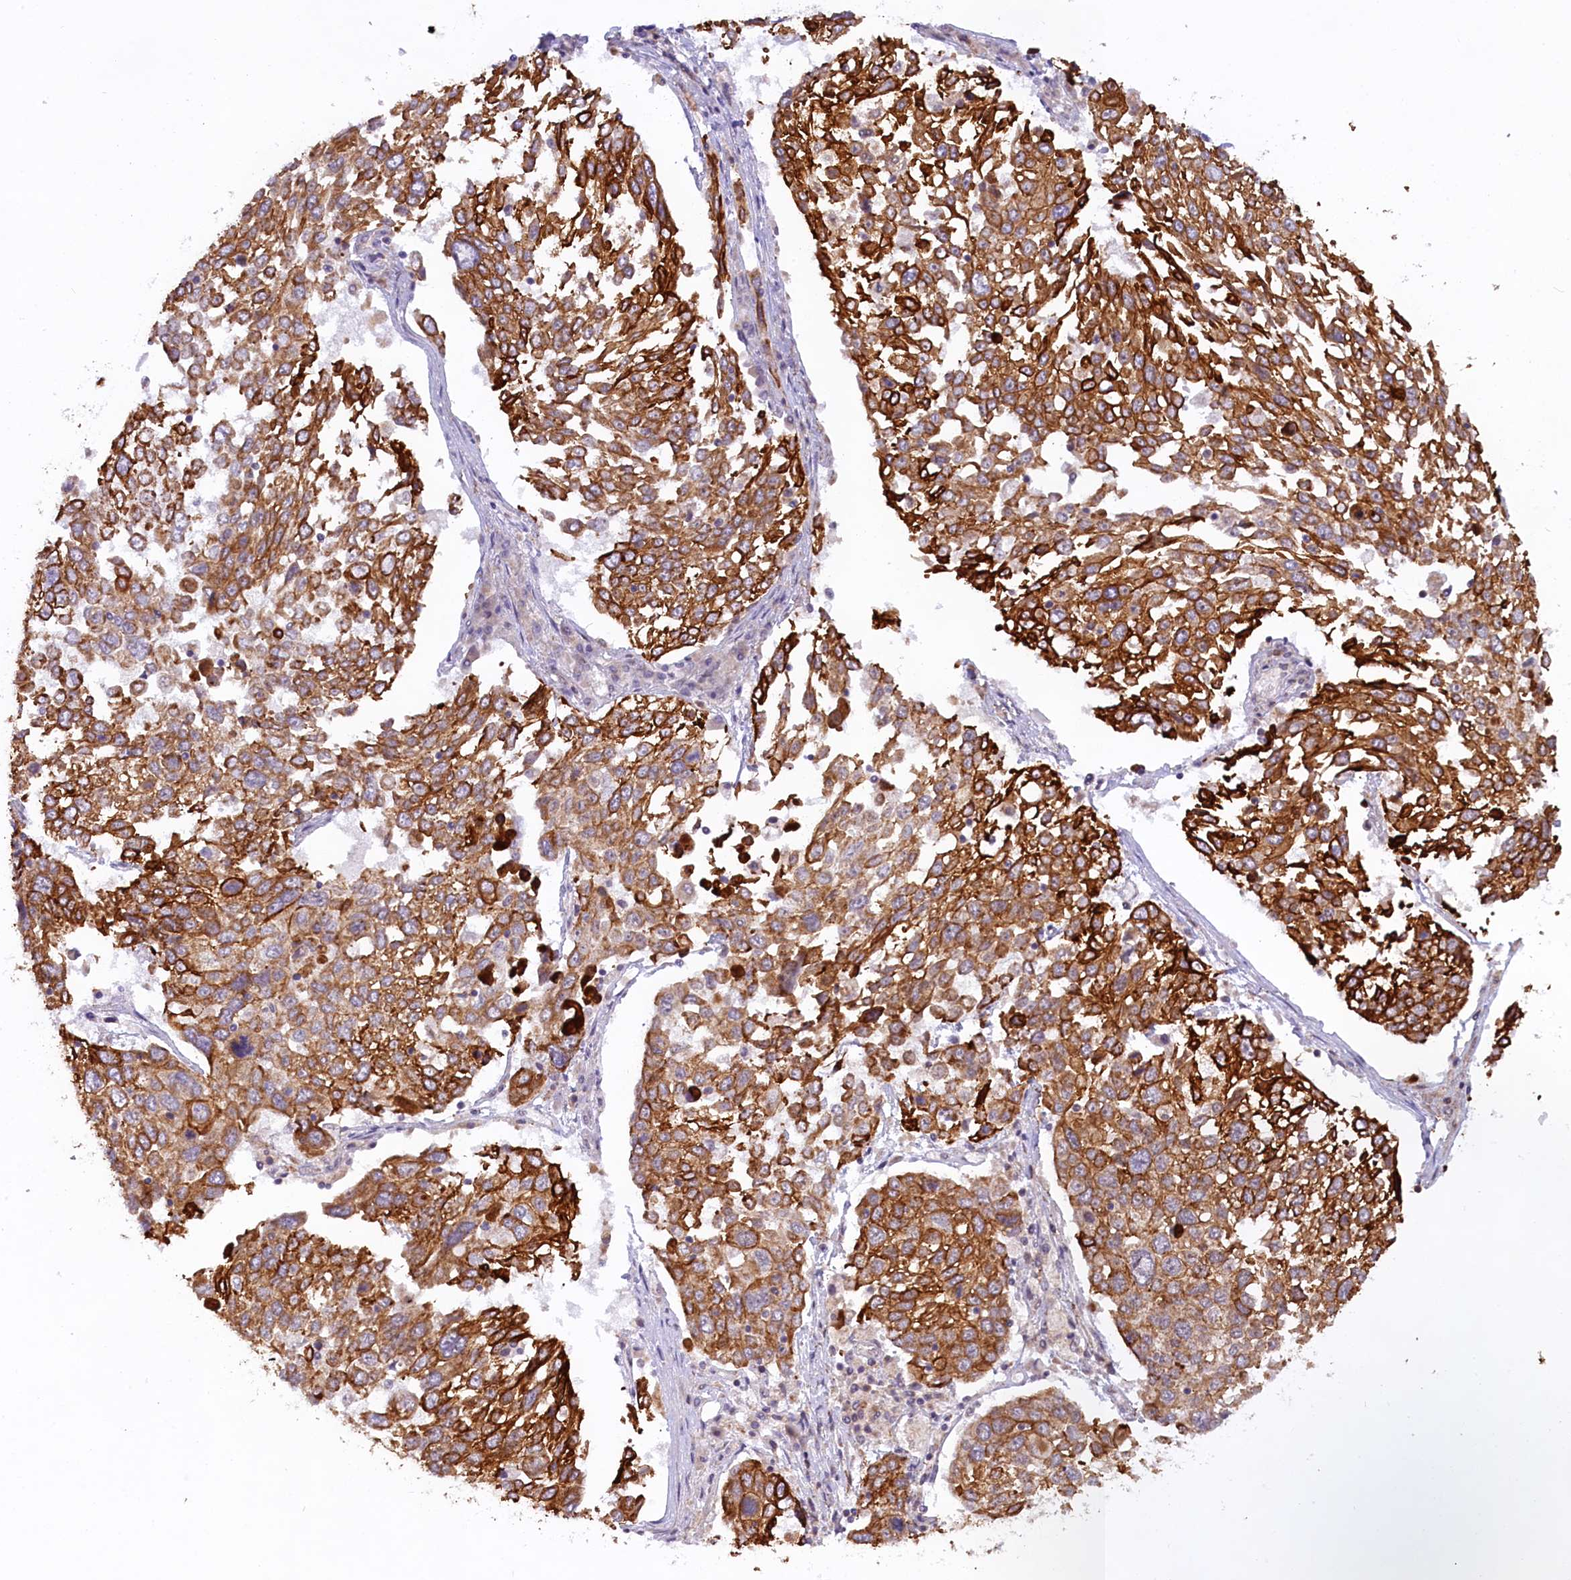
{"staining": {"intensity": "moderate", "quantity": ">75%", "location": "cytoplasmic/membranous"}, "tissue": "lung cancer", "cell_type": "Tumor cells", "image_type": "cancer", "snomed": [{"axis": "morphology", "description": "Squamous cell carcinoma, NOS"}, {"axis": "topography", "description": "Lung"}], "caption": "DAB (3,3'-diaminobenzidine) immunohistochemical staining of squamous cell carcinoma (lung) displays moderate cytoplasmic/membranous protein positivity in about >75% of tumor cells.", "gene": "CARD8", "patient": {"sex": "male", "age": 65}}